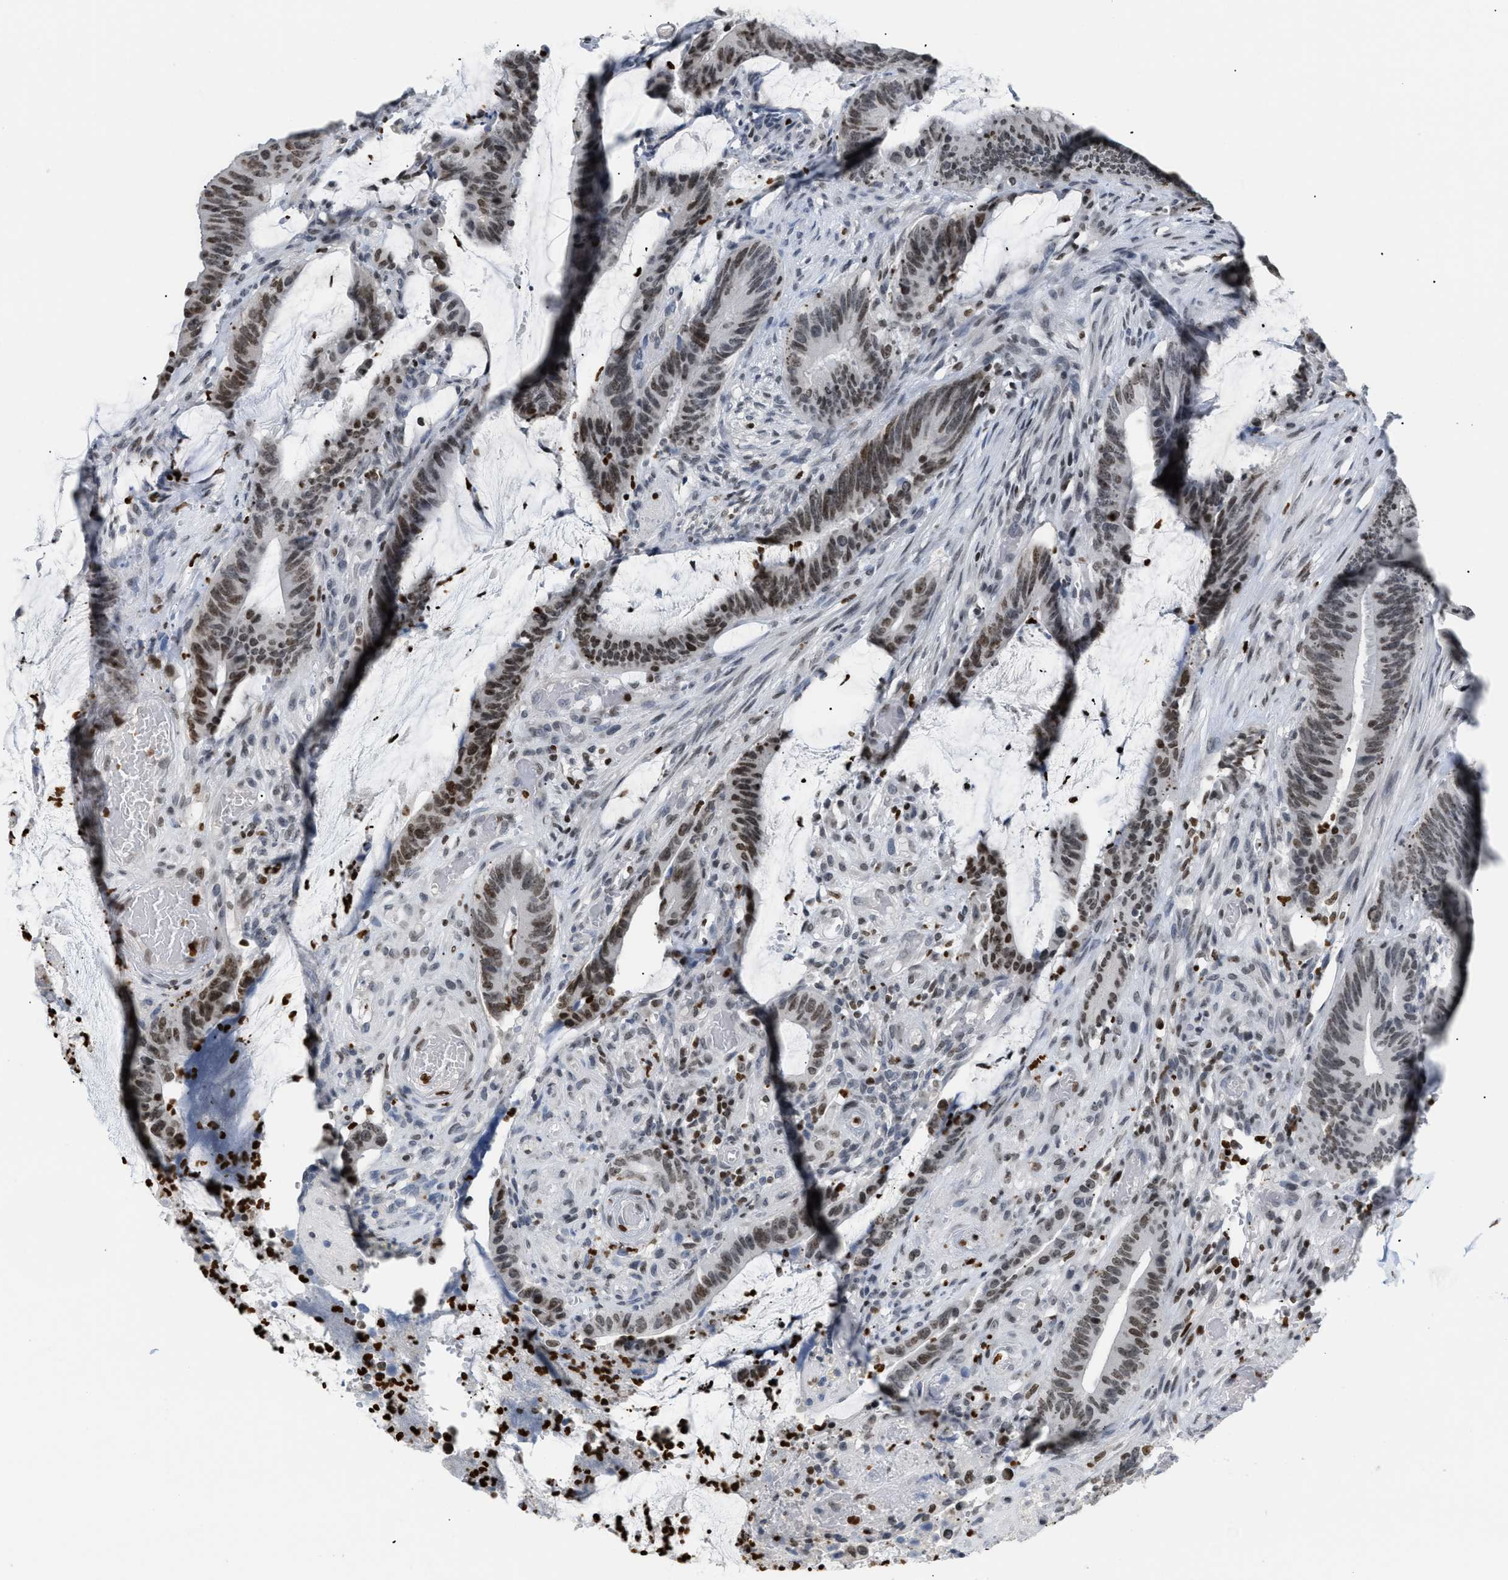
{"staining": {"intensity": "moderate", "quantity": ">75%", "location": "nuclear"}, "tissue": "colorectal cancer", "cell_type": "Tumor cells", "image_type": "cancer", "snomed": [{"axis": "morphology", "description": "Adenocarcinoma, NOS"}, {"axis": "topography", "description": "Rectum"}], "caption": "A brown stain shows moderate nuclear staining of a protein in colorectal cancer (adenocarcinoma) tumor cells. The protein of interest is shown in brown color, while the nuclei are stained blue.", "gene": "HMGN2", "patient": {"sex": "female", "age": 66}}